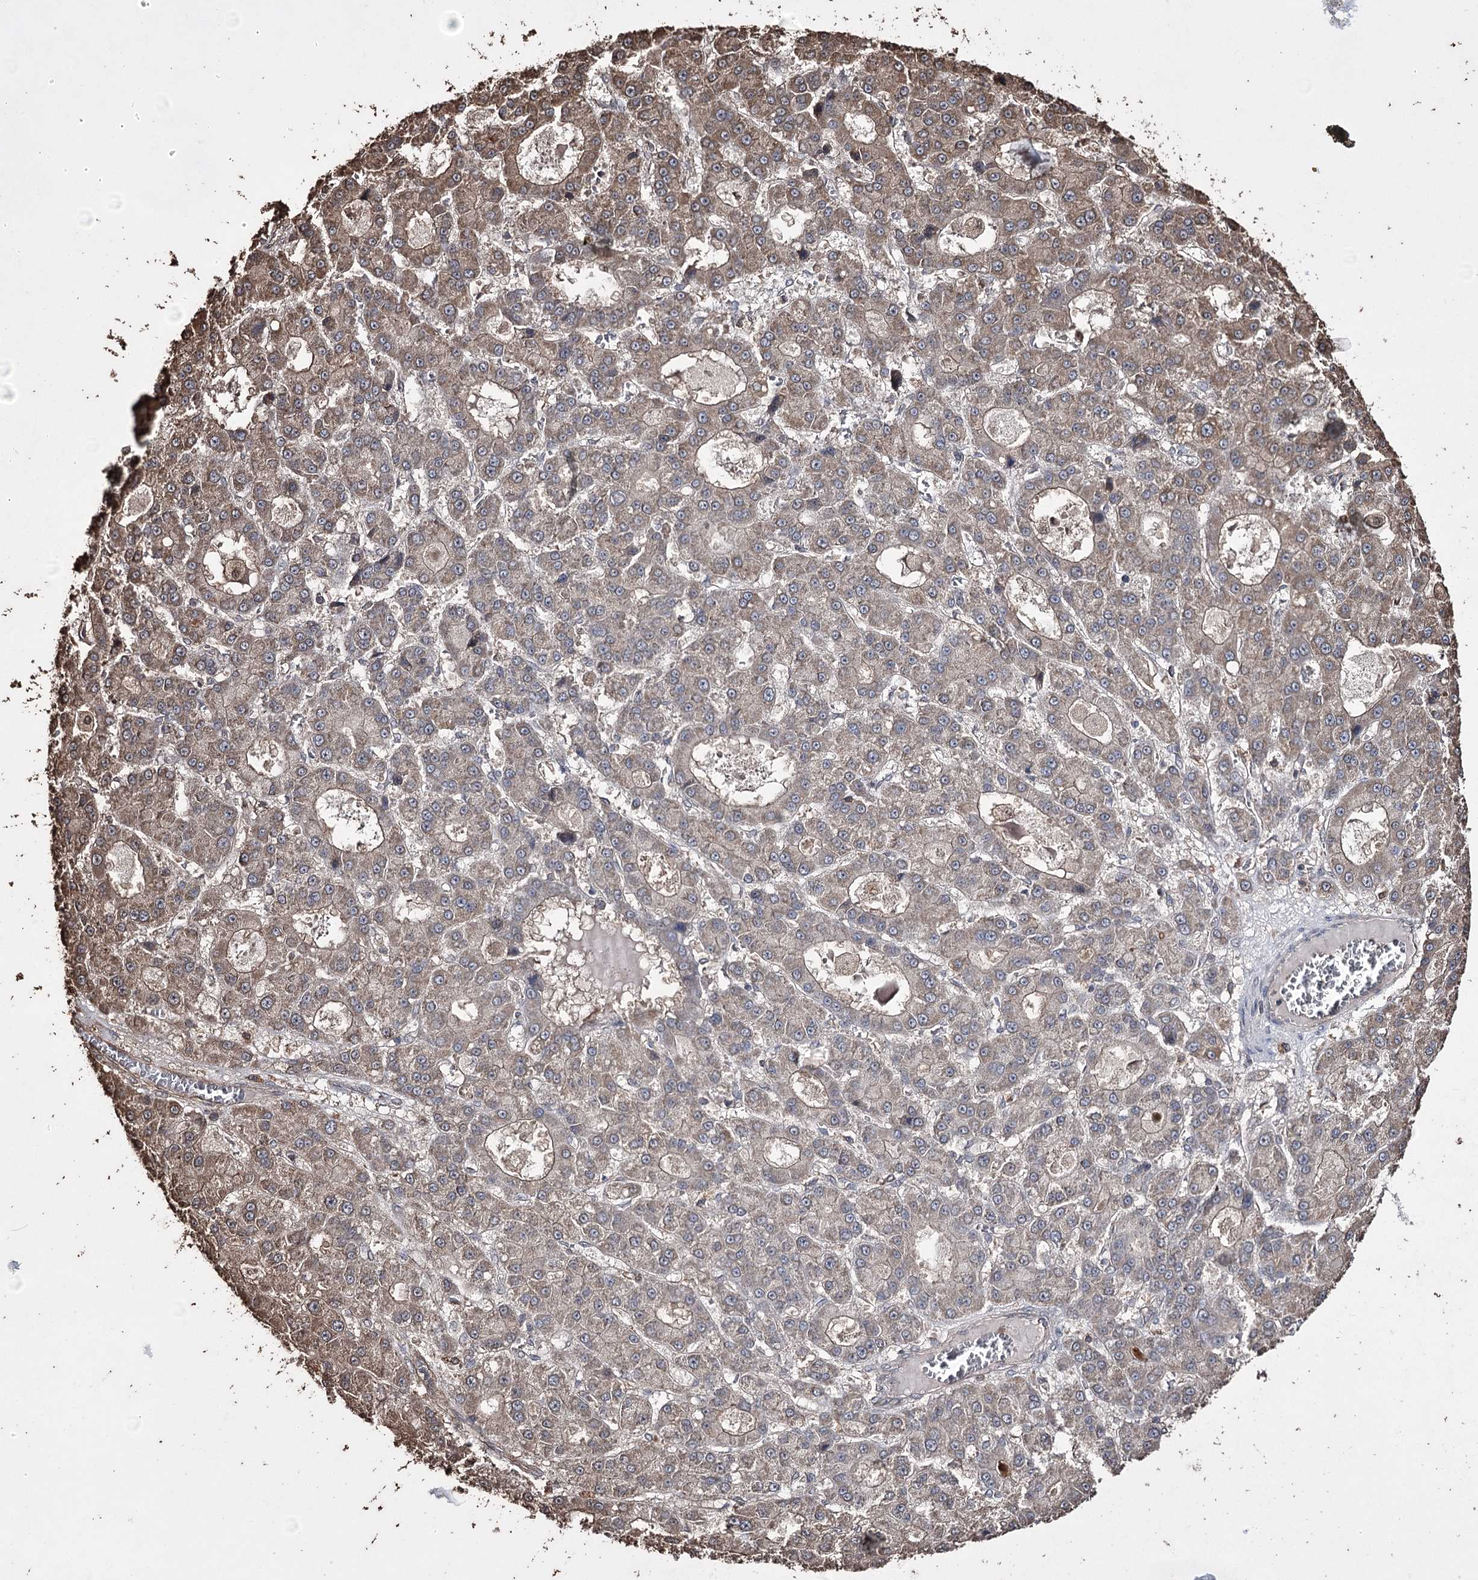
{"staining": {"intensity": "weak", "quantity": "25%-75%", "location": "cytoplasmic/membranous"}, "tissue": "liver cancer", "cell_type": "Tumor cells", "image_type": "cancer", "snomed": [{"axis": "morphology", "description": "Carcinoma, Hepatocellular, NOS"}, {"axis": "topography", "description": "Liver"}], "caption": "Brown immunohistochemical staining in liver hepatocellular carcinoma demonstrates weak cytoplasmic/membranous positivity in approximately 25%-75% of tumor cells.", "gene": "ZNF662", "patient": {"sex": "male", "age": 70}}